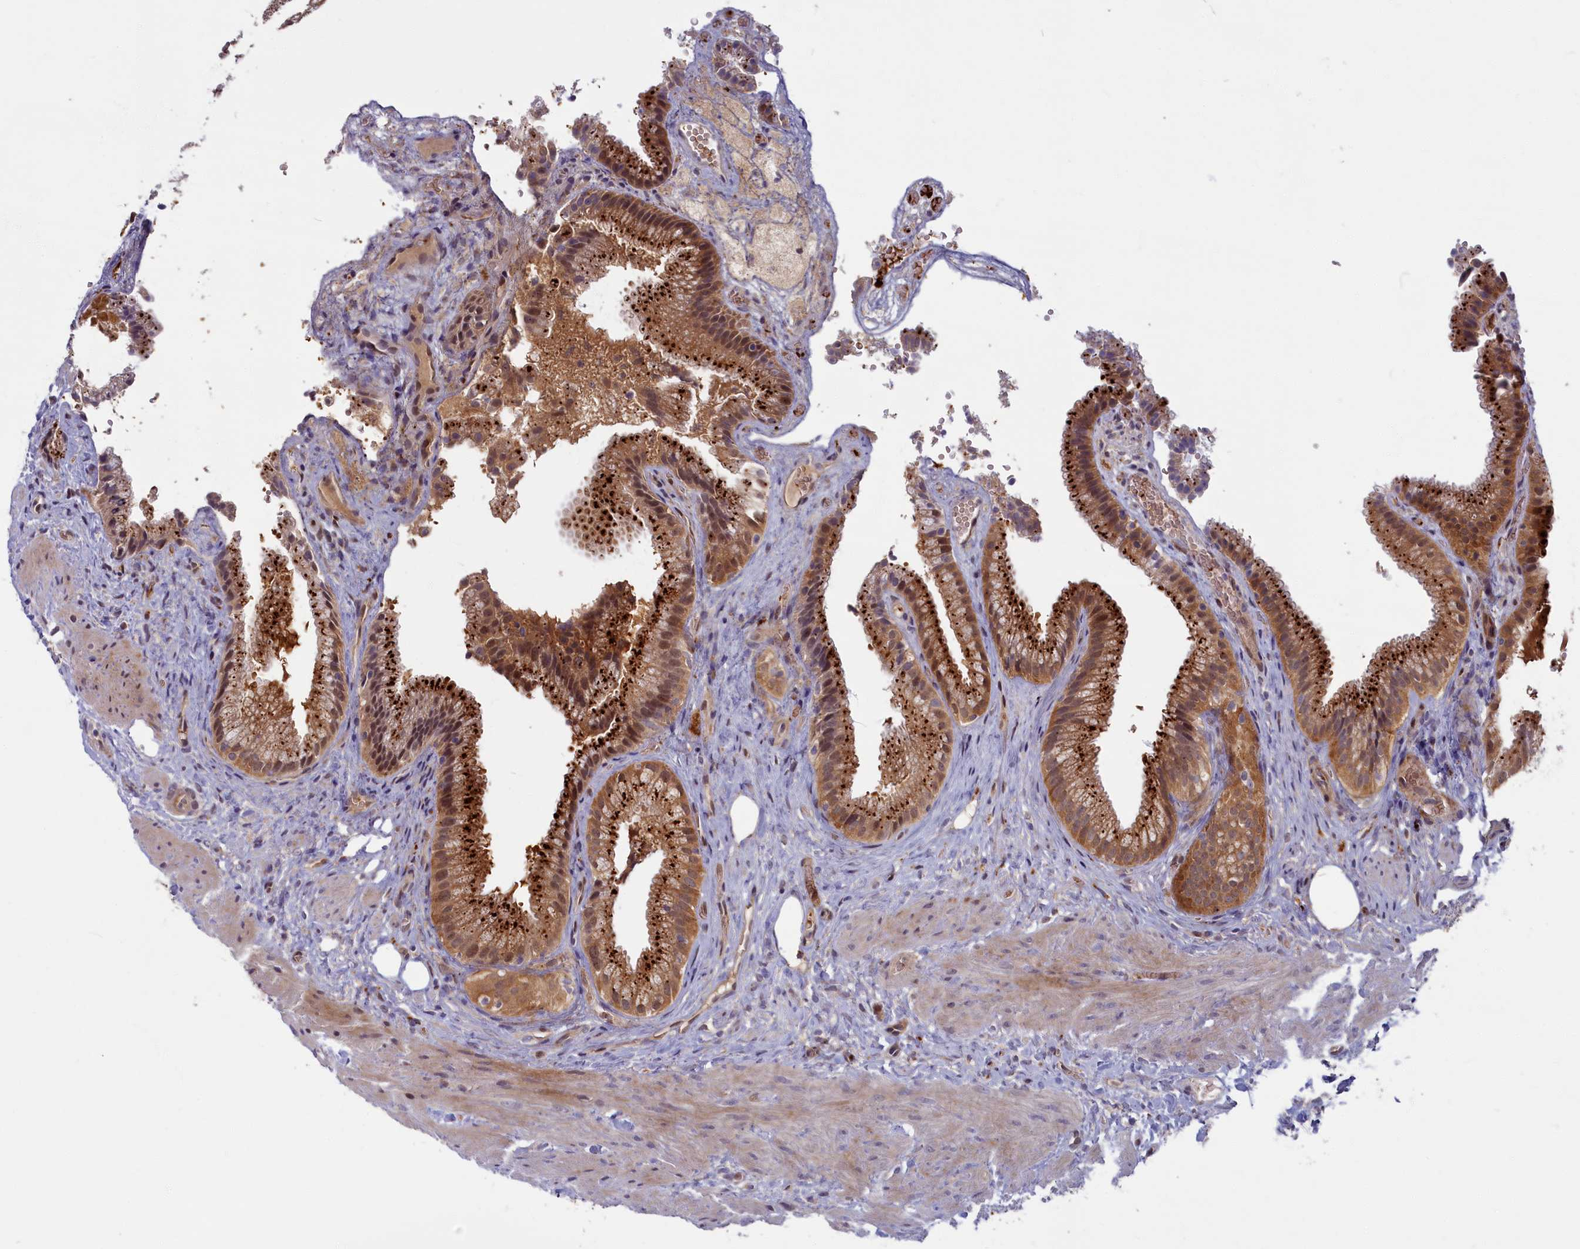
{"staining": {"intensity": "strong", "quantity": ">75%", "location": "cytoplasmic/membranous,nuclear"}, "tissue": "gallbladder", "cell_type": "Glandular cells", "image_type": "normal", "snomed": [{"axis": "morphology", "description": "Normal tissue, NOS"}, {"axis": "morphology", "description": "Inflammation, NOS"}, {"axis": "topography", "description": "Gallbladder"}], "caption": "Immunohistochemical staining of normal gallbladder shows high levels of strong cytoplasmic/membranous,nuclear positivity in approximately >75% of glandular cells. The staining was performed using DAB (3,3'-diaminobenzidine), with brown indicating positive protein expression. Nuclei are stained blue with hematoxylin.", "gene": "FCSK", "patient": {"sex": "male", "age": 51}}